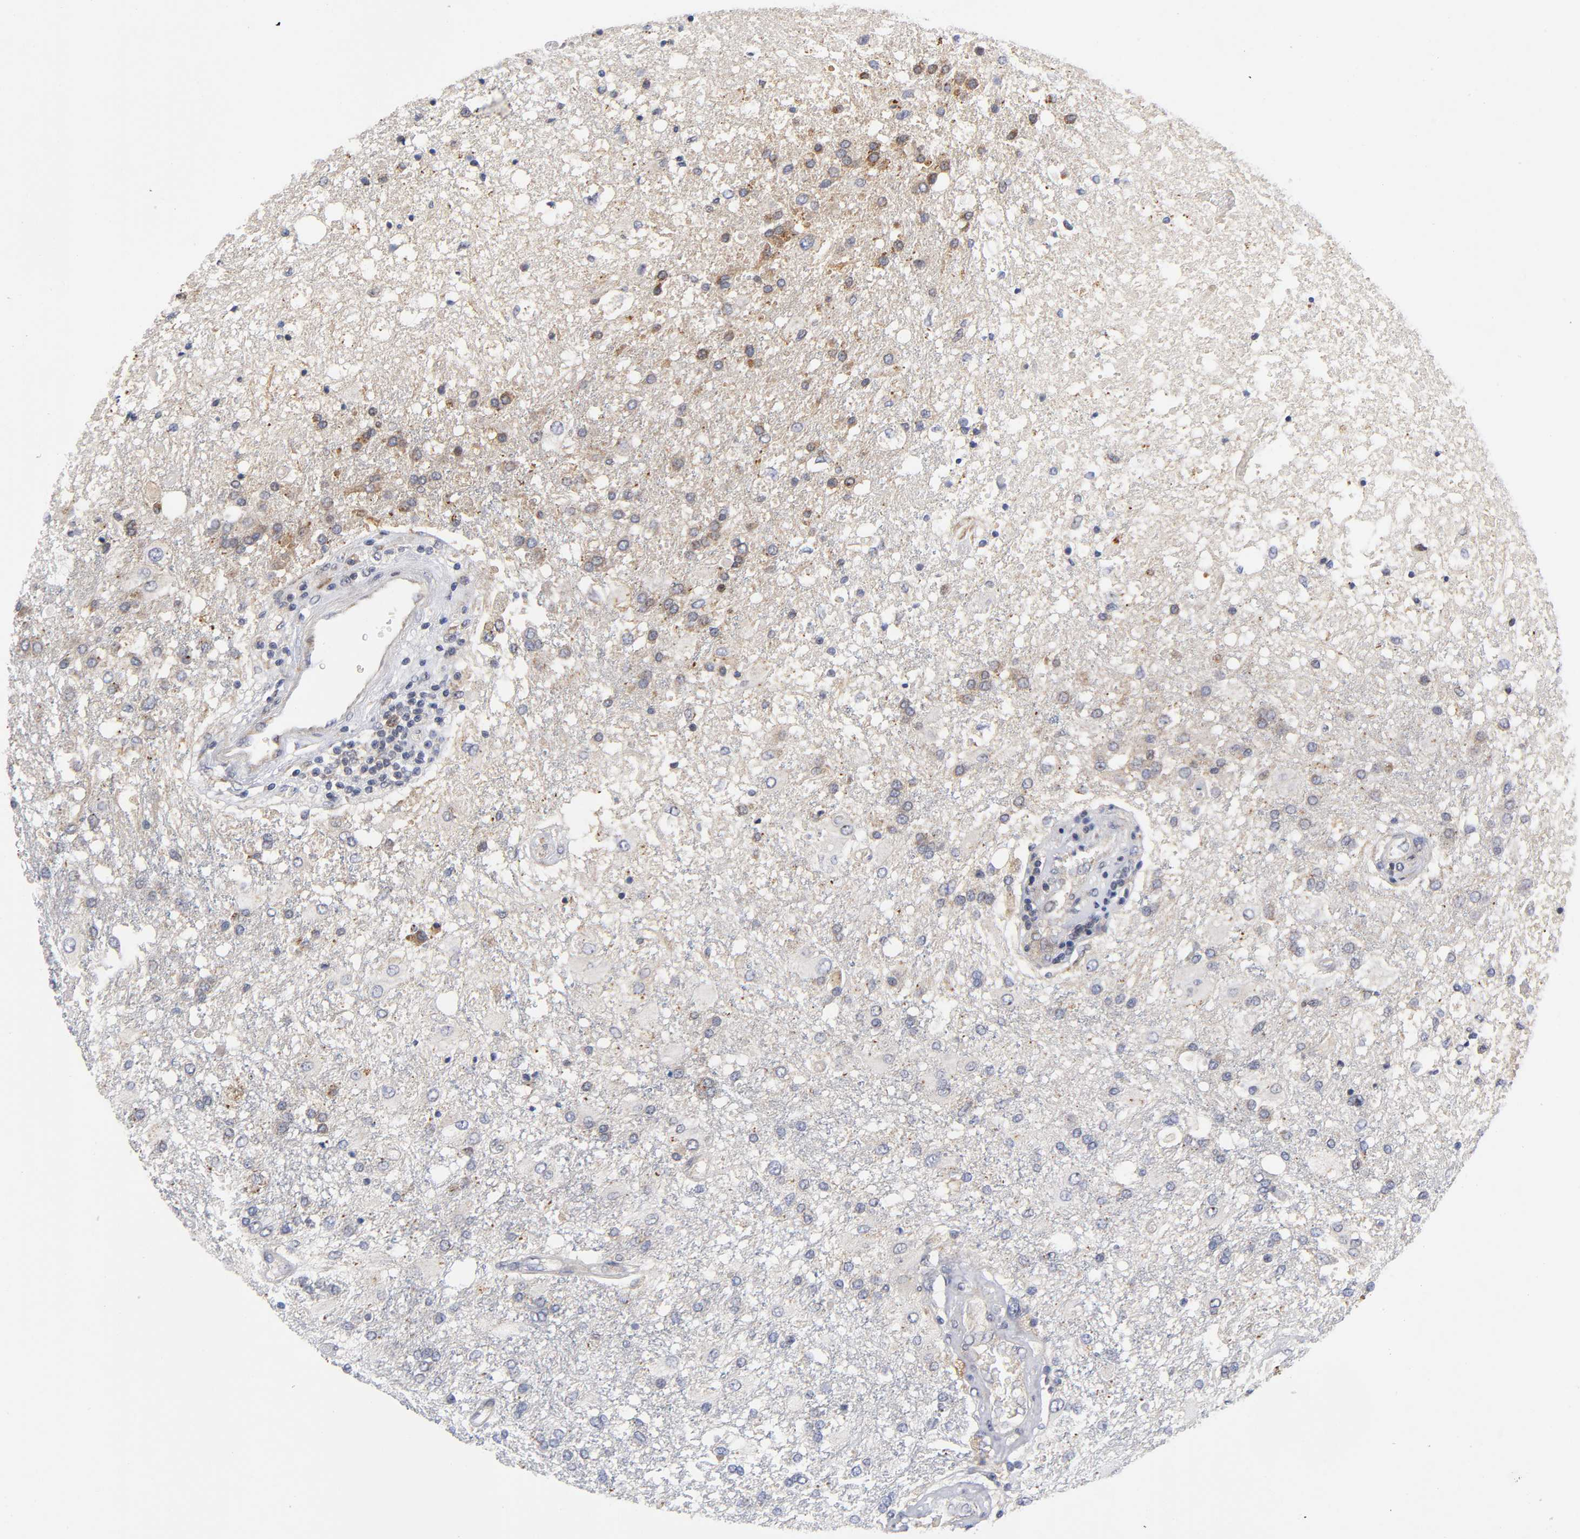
{"staining": {"intensity": "moderate", "quantity": "25%-75%", "location": "cytoplasmic/membranous"}, "tissue": "glioma", "cell_type": "Tumor cells", "image_type": "cancer", "snomed": [{"axis": "morphology", "description": "Glioma, malignant, High grade"}, {"axis": "topography", "description": "Cerebral cortex"}], "caption": "Immunohistochemical staining of glioma demonstrates moderate cytoplasmic/membranous protein expression in approximately 25%-75% of tumor cells.", "gene": "EIF5", "patient": {"sex": "male", "age": 79}}